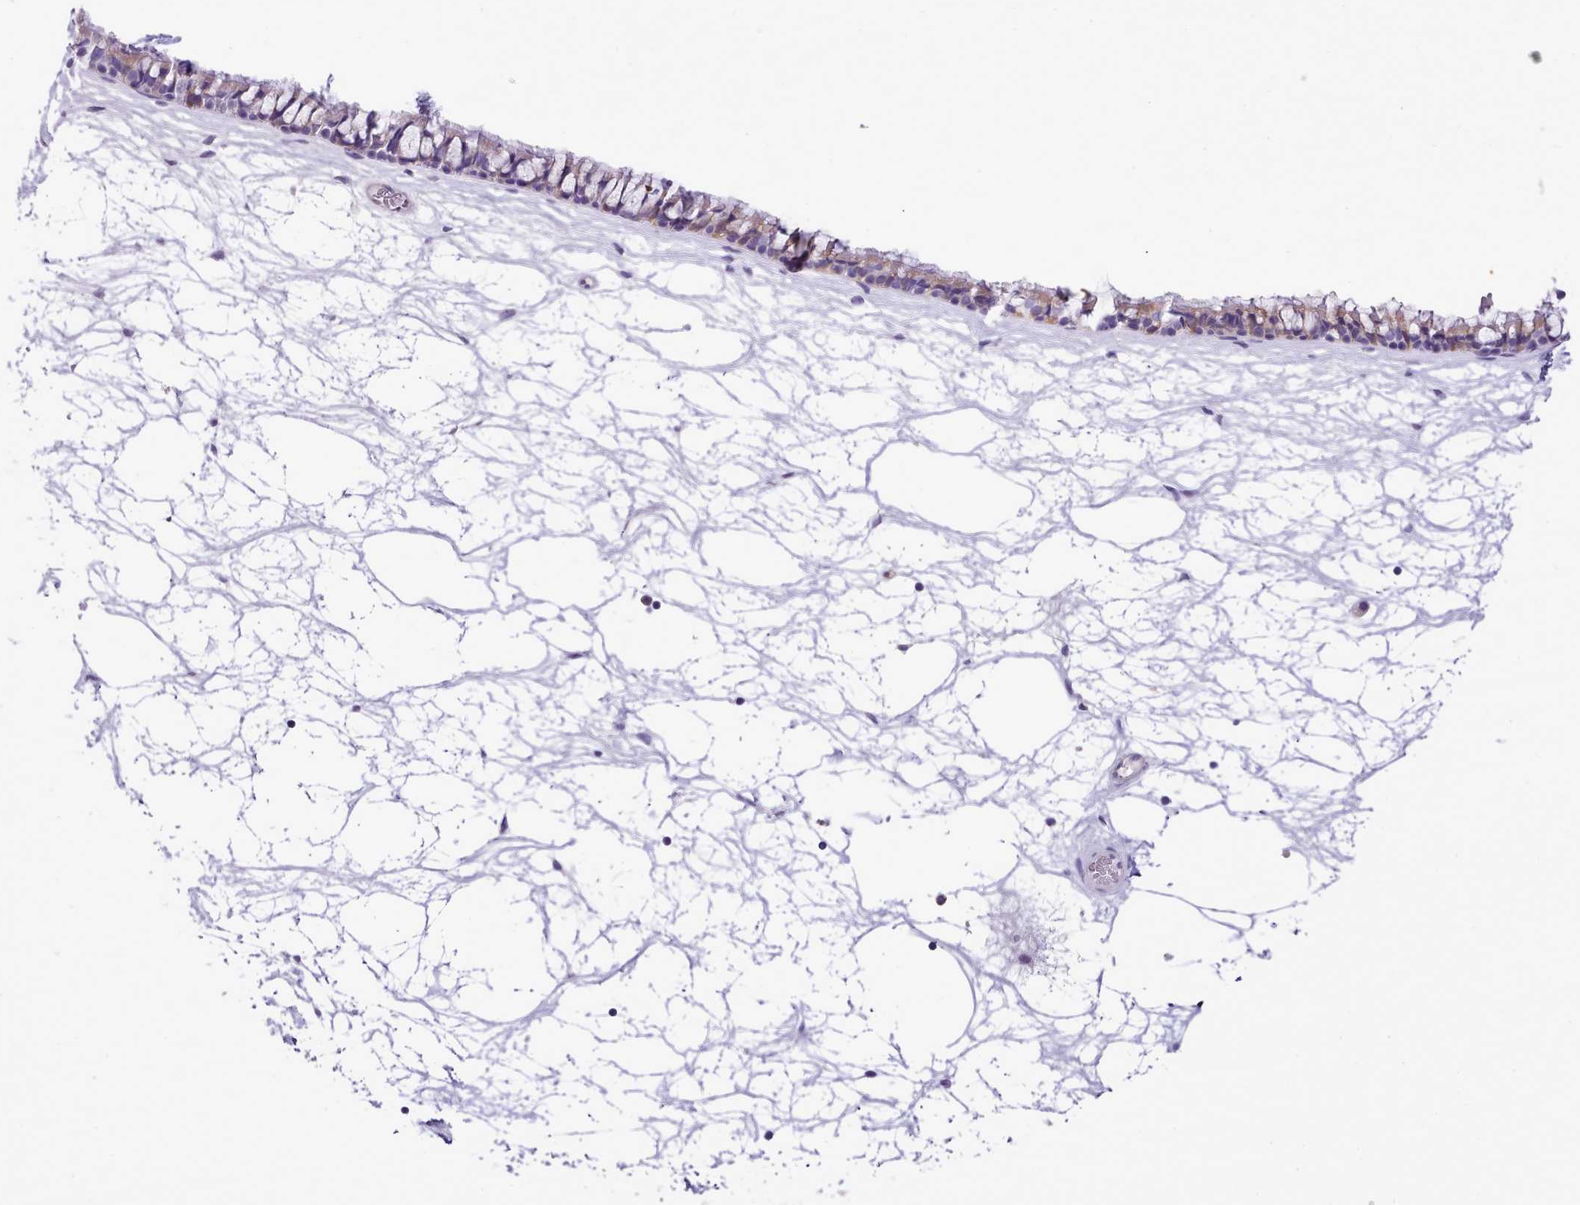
{"staining": {"intensity": "moderate", "quantity": "<25%", "location": "cytoplasmic/membranous"}, "tissue": "nasopharynx", "cell_type": "Respiratory epithelial cells", "image_type": "normal", "snomed": [{"axis": "morphology", "description": "Normal tissue, NOS"}, {"axis": "topography", "description": "Nasopharynx"}], "caption": "Immunohistochemistry (IHC) of normal human nasopharynx exhibits low levels of moderate cytoplasmic/membranous positivity in about <25% of respiratory epithelial cells.", "gene": "FAM83E", "patient": {"sex": "male", "age": 64}}